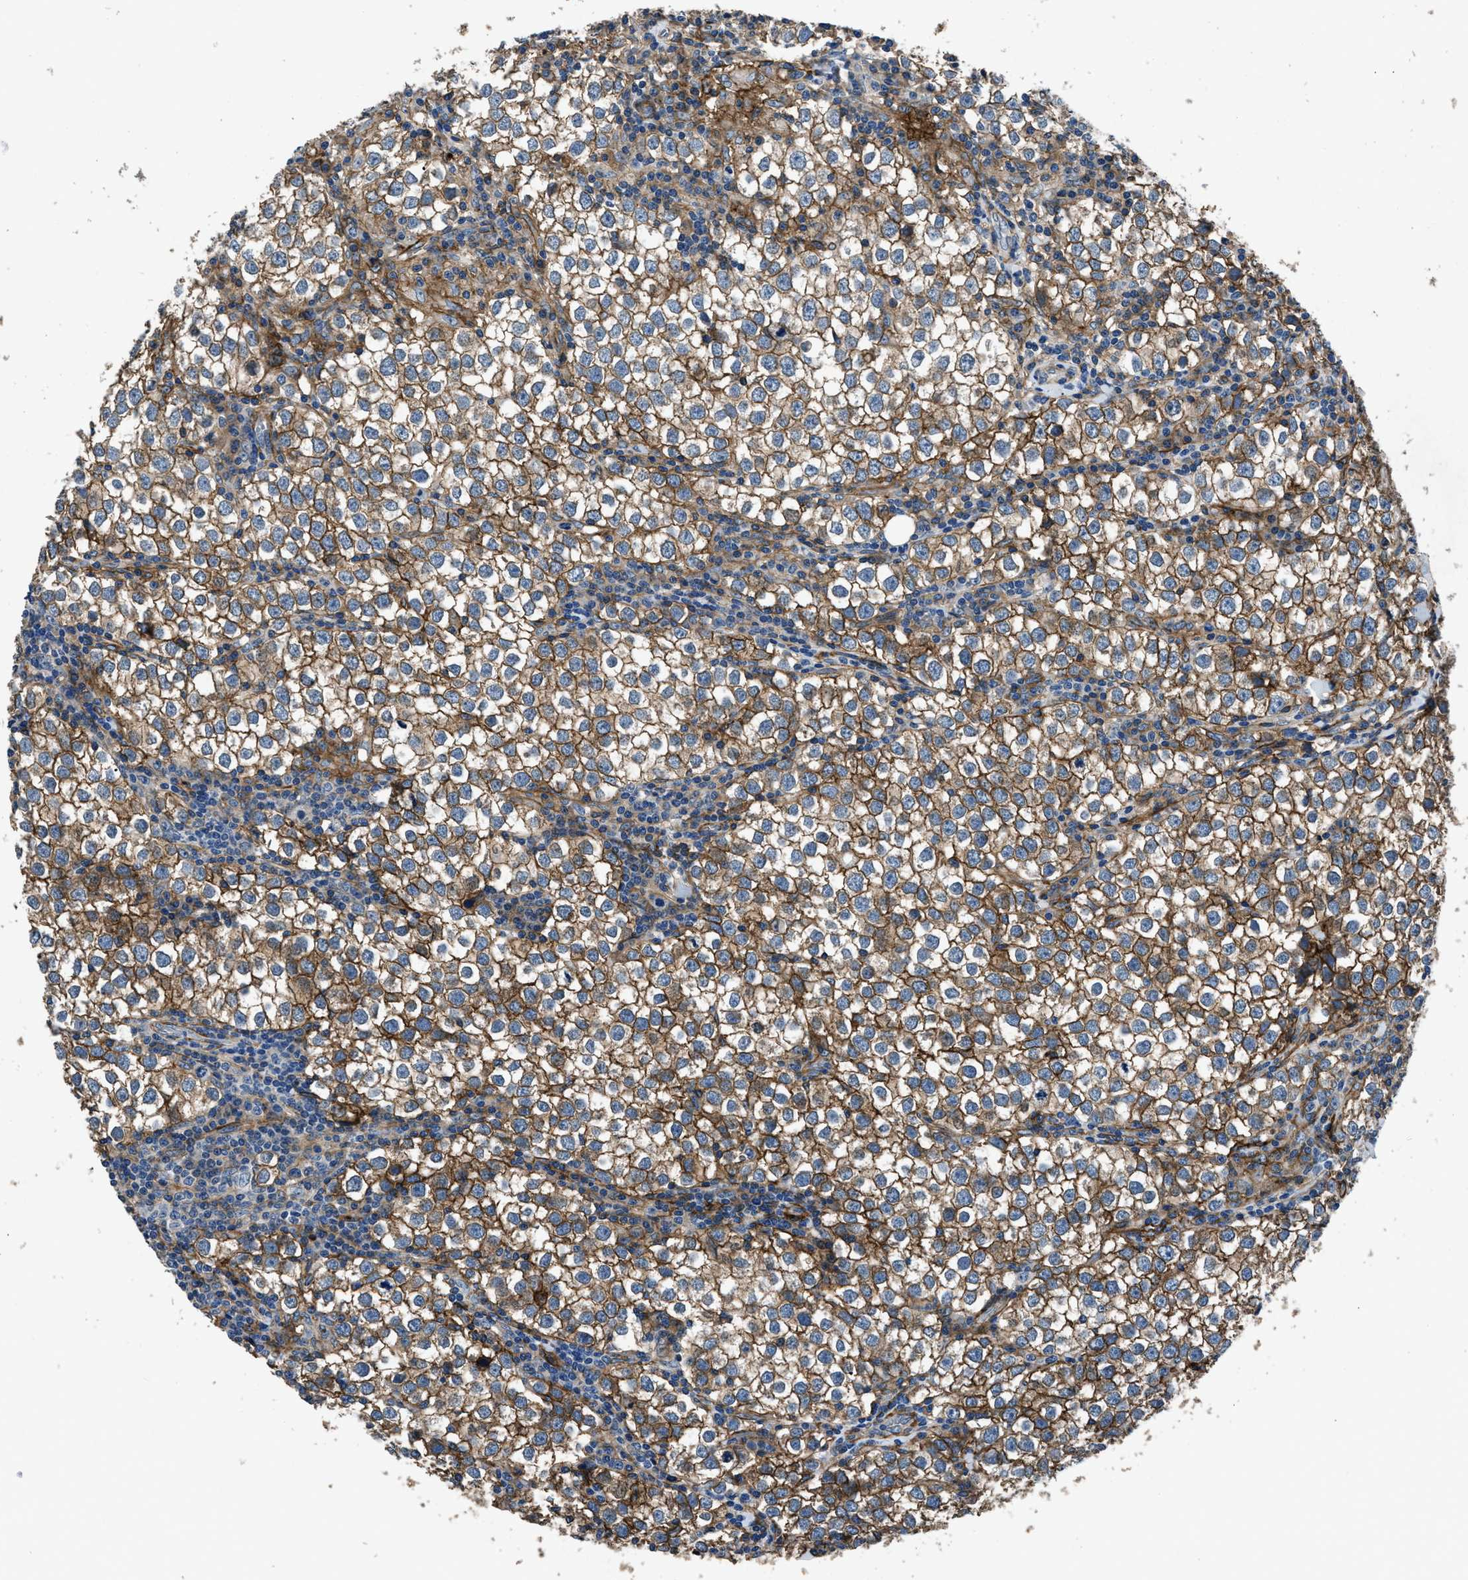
{"staining": {"intensity": "moderate", "quantity": ">75%", "location": "cytoplasmic/membranous"}, "tissue": "testis cancer", "cell_type": "Tumor cells", "image_type": "cancer", "snomed": [{"axis": "morphology", "description": "Seminoma, NOS"}, {"axis": "morphology", "description": "Carcinoma, Embryonal, NOS"}, {"axis": "topography", "description": "Testis"}], "caption": "The photomicrograph demonstrates immunohistochemical staining of testis cancer. There is moderate cytoplasmic/membranous positivity is appreciated in about >75% of tumor cells.", "gene": "CD276", "patient": {"sex": "male", "age": 36}}